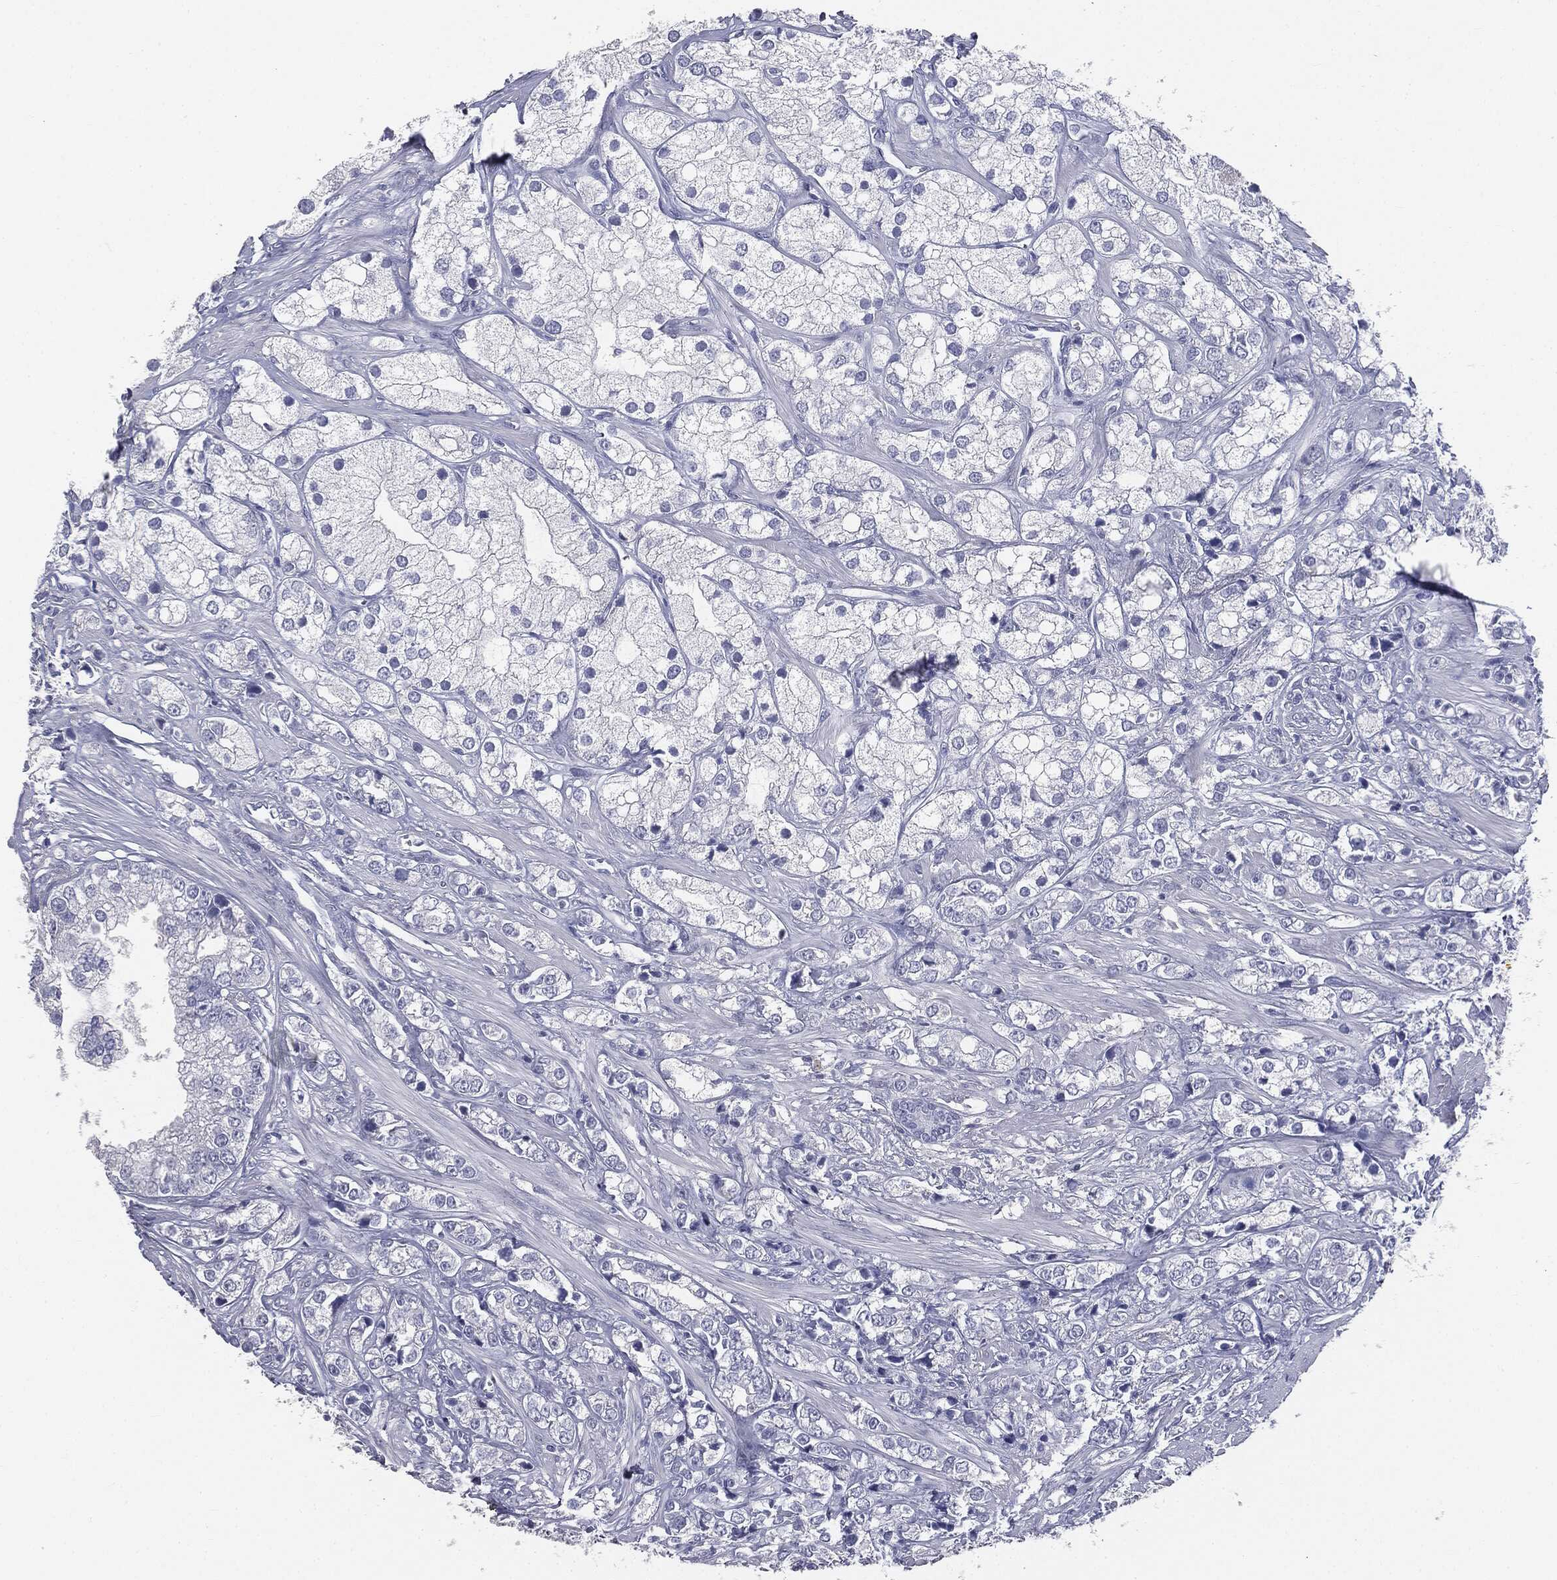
{"staining": {"intensity": "negative", "quantity": "none", "location": "none"}, "tissue": "prostate cancer", "cell_type": "Tumor cells", "image_type": "cancer", "snomed": [{"axis": "morphology", "description": "Adenocarcinoma, NOS"}, {"axis": "topography", "description": "Prostate and seminal vesicle, NOS"}, {"axis": "topography", "description": "Prostate"}], "caption": "Immunohistochemistry (IHC) histopathology image of adenocarcinoma (prostate) stained for a protein (brown), which demonstrates no positivity in tumor cells.", "gene": "AFP", "patient": {"sex": "male", "age": 79}}